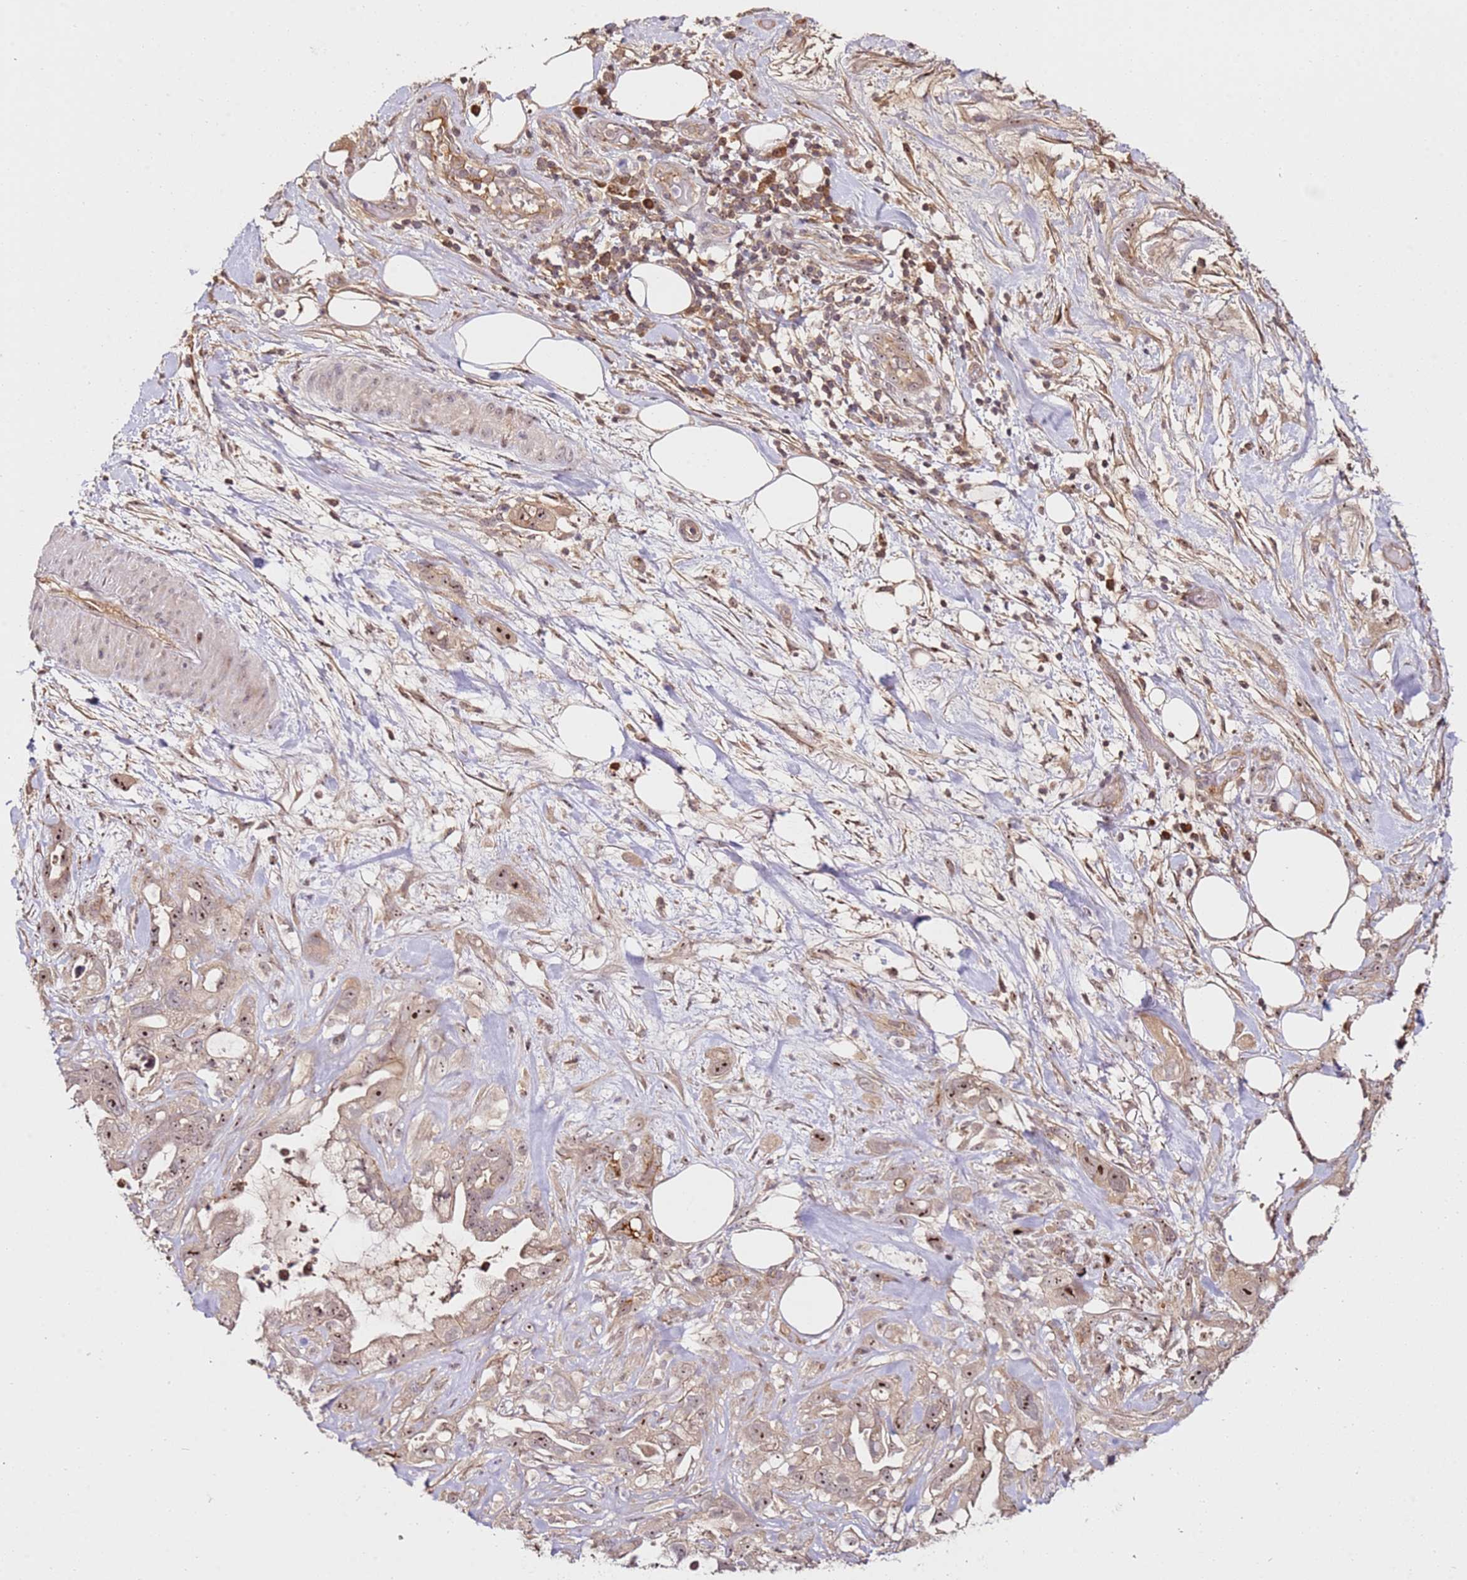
{"staining": {"intensity": "weak", "quantity": ">75%", "location": "nuclear"}, "tissue": "pancreatic cancer", "cell_type": "Tumor cells", "image_type": "cancer", "snomed": [{"axis": "morphology", "description": "Adenocarcinoma, NOS"}, {"axis": "topography", "description": "Pancreas"}], "caption": "Immunohistochemical staining of human pancreatic cancer demonstrates weak nuclear protein expression in about >75% of tumor cells. (DAB (3,3'-diaminobenzidine) IHC with brightfield microscopy, high magnification).", "gene": "DDX27", "patient": {"sex": "female", "age": 61}}